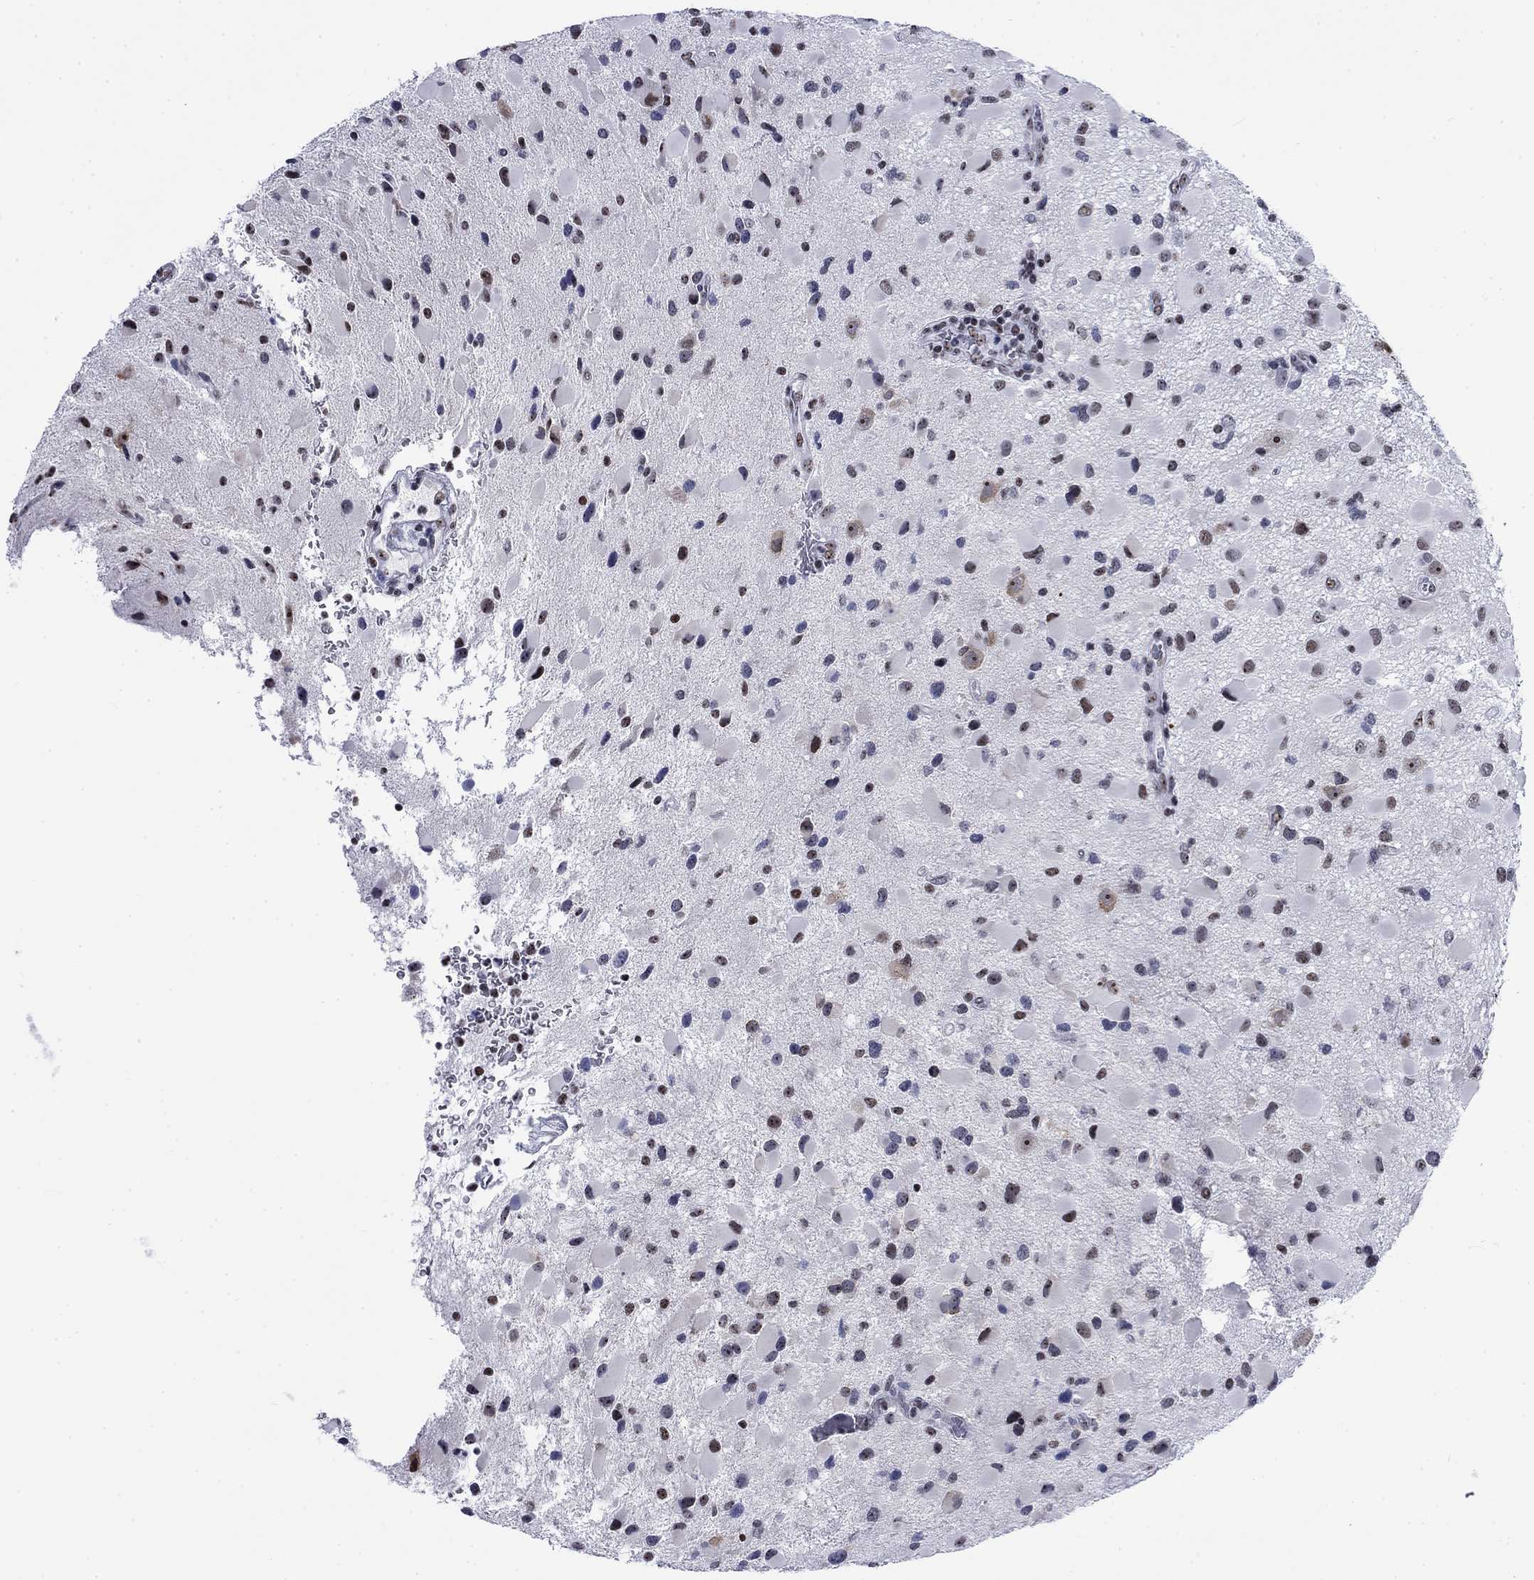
{"staining": {"intensity": "moderate", "quantity": "<25%", "location": "nuclear"}, "tissue": "glioma", "cell_type": "Tumor cells", "image_type": "cancer", "snomed": [{"axis": "morphology", "description": "Glioma, malignant, Low grade"}, {"axis": "topography", "description": "Brain"}], "caption": "Immunohistochemistry (IHC) histopathology image of human glioma stained for a protein (brown), which displays low levels of moderate nuclear positivity in about <25% of tumor cells.", "gene": "CSRNP3", "patient": {"sex": "female", "age": 32}}